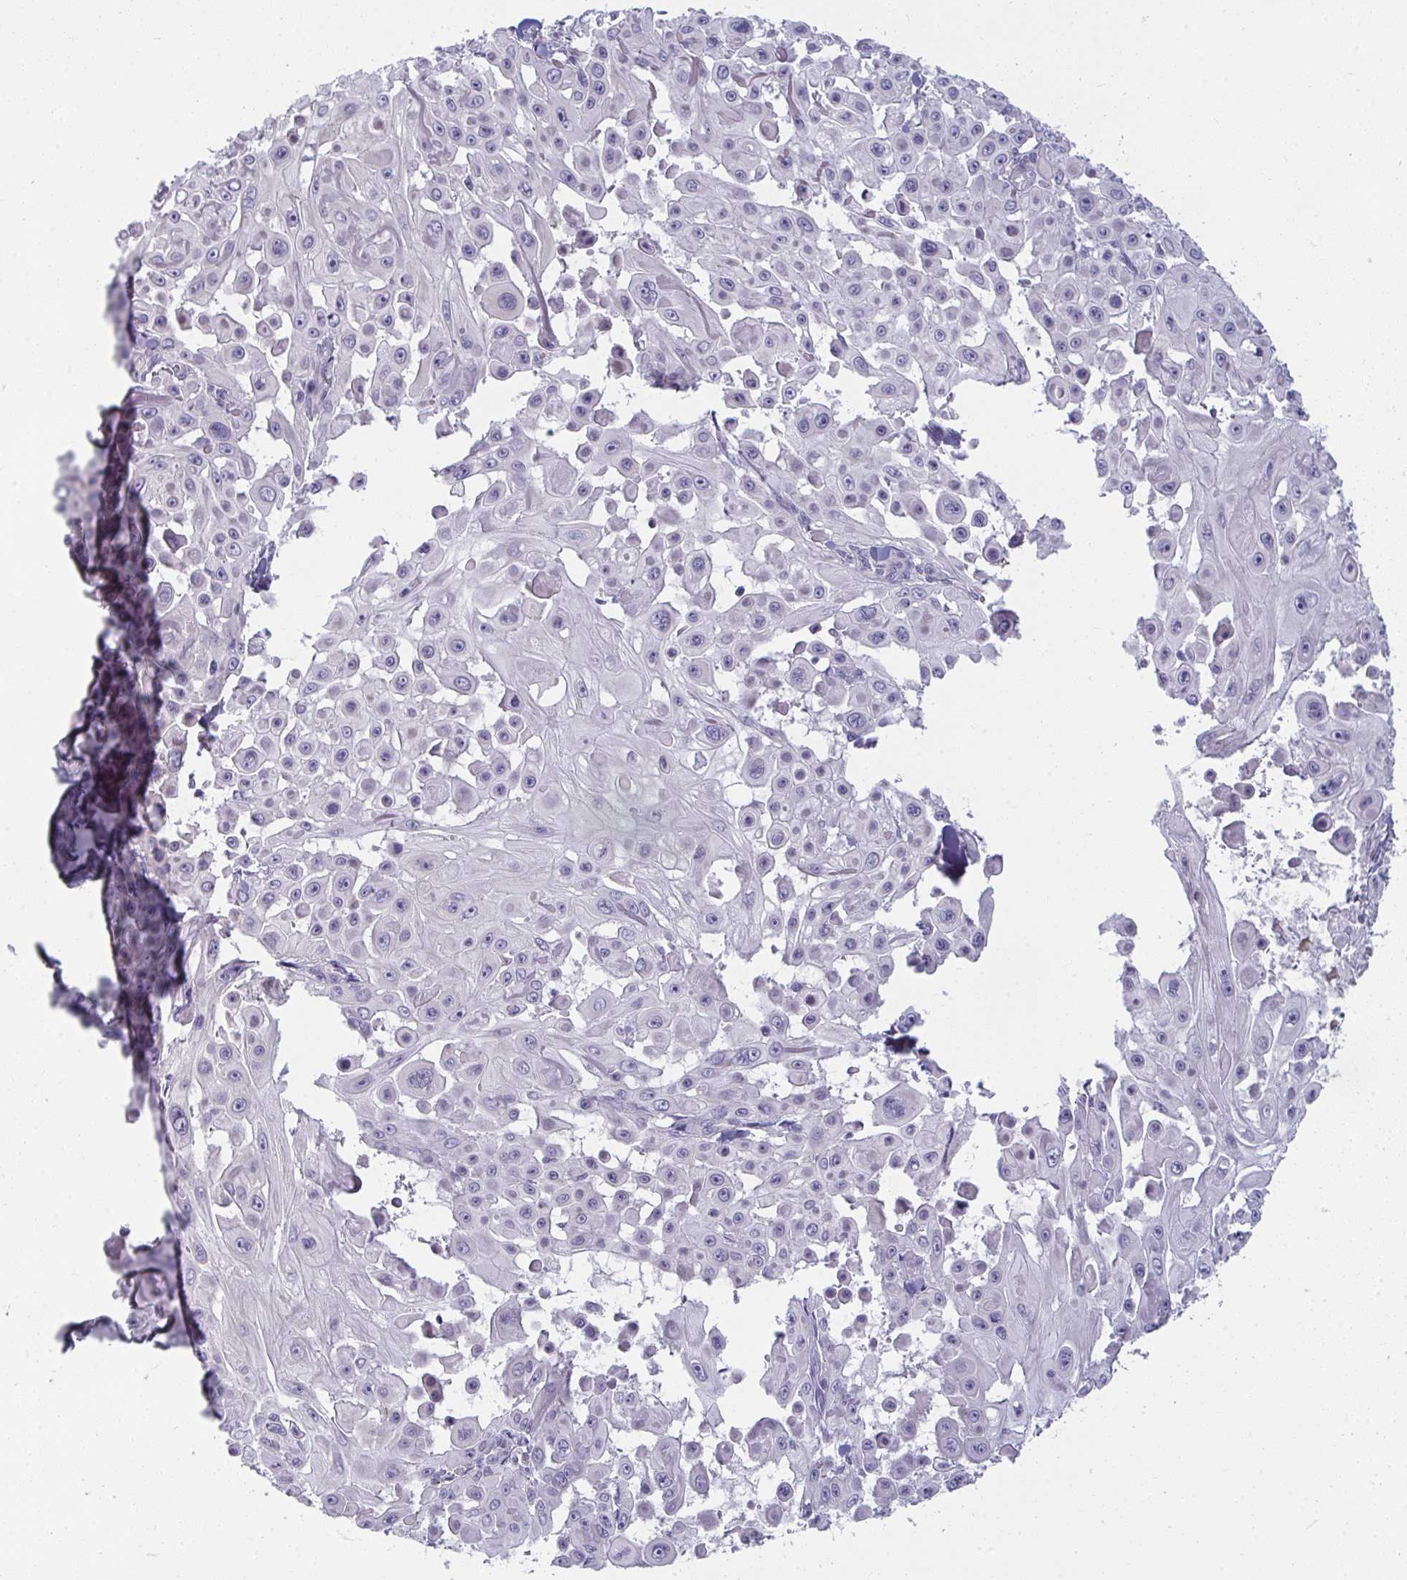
{"staining": {"intensity": "negative", "quantity": "none", "location": "none"}, "tissue": "skin cancer", "cell_type": "Tumor cells", "image_type": "cancer", "snomed": [{"axis": "morphology", "description": "Squamous cell carcinoma, NOS"}, {"axis": "topography", "description": "Skin"}], "caption": "Immunohistochemistry (IHC) image of skin squamous cell carcinoma stained for a protein (brown), which reveals no positivity in tumor cells.", "gene": "SHB", "patient": {"sex": "male", "age": 91}}